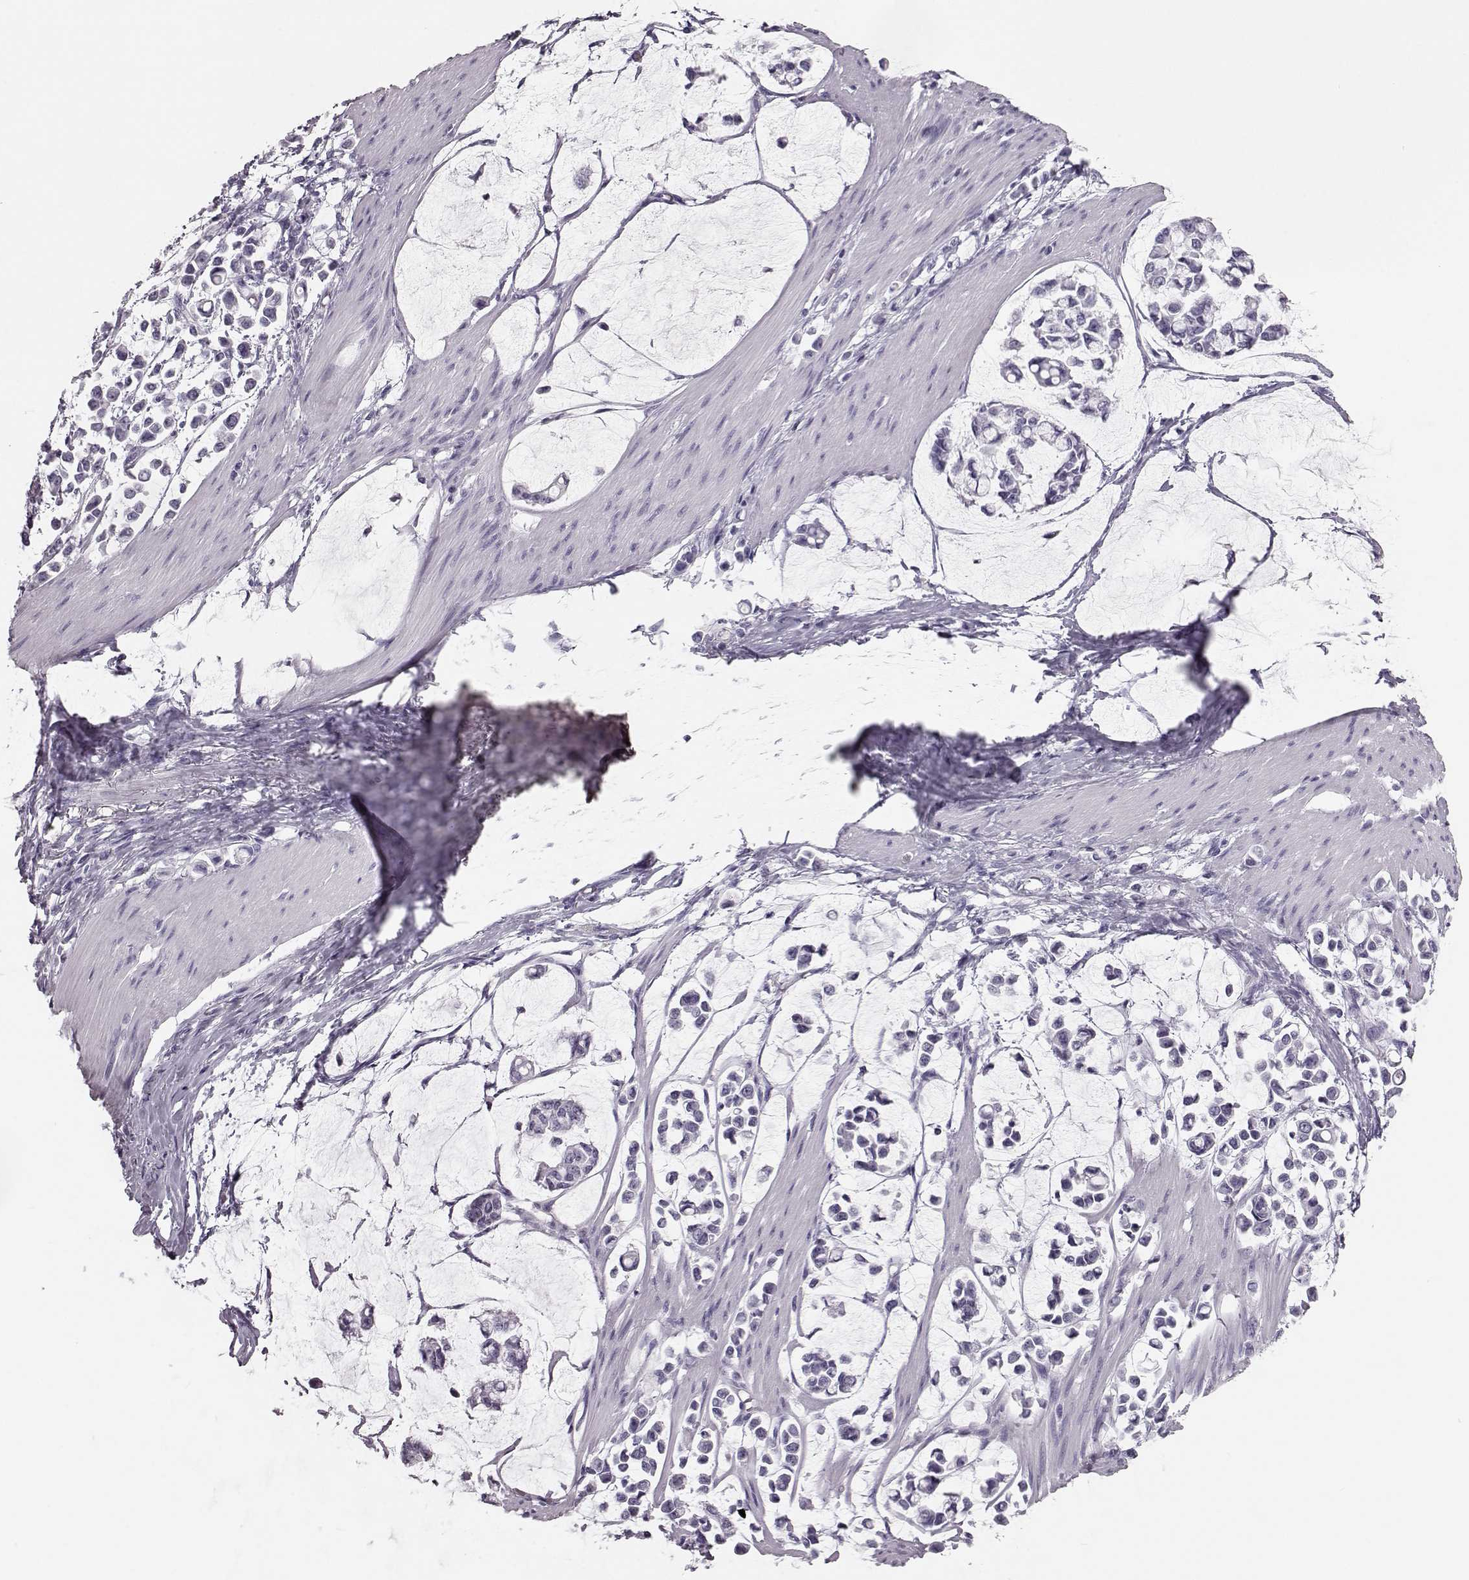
{"staining": {"intensity": "negative", "quantity": "none", "location": "none"}, "tissue": "stomach cancer", "cell_type": "Tumor cells", "image_type": "cancer", "snomed": [{"axis": "morphology", "description": "Adenocarcinoma, NOS"}, {"axis": "topography", "description": "Stomach"}], "caption": "A micrograph of human stomach cancer is negative for staining in tumor cells.", "gene": "BFSP2", "patient": {"sex": "male", "age": 82}}